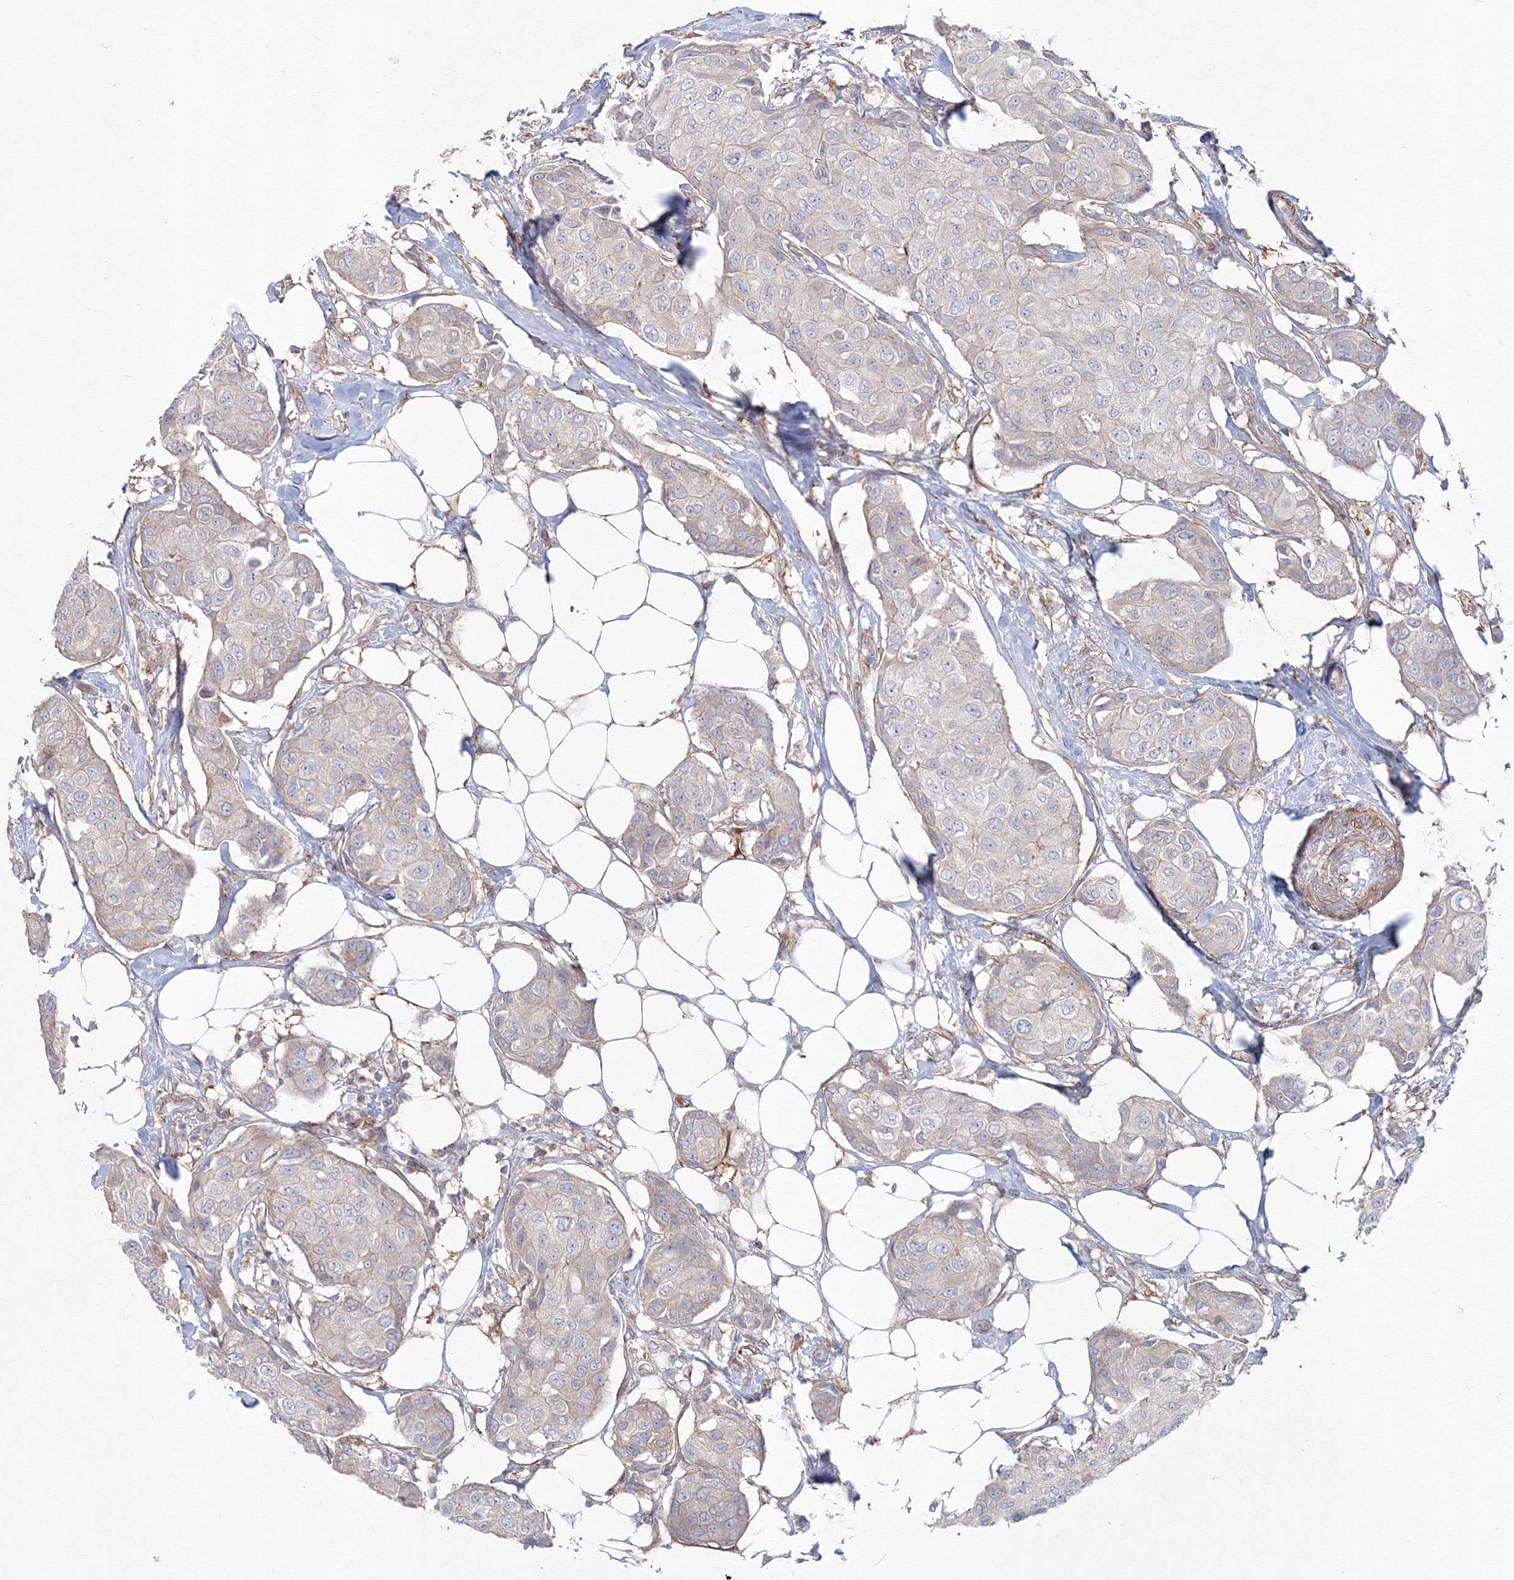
{"staining": {"intensity": "negative", "quantity": "none", "location": "none"}, "tissue": "breast cancer", "cell_type": "Tumor cells", "image_type": "cancer", "snomed": [{"axis": "morphology", "description": "Duct carcinoma"}, {"axis": "topography", "description": "Breast"}], "caption": "This photomicrograph is of breast infiltrating ductal carcinoma stained with immunohistochemistry to label a protein in brown with the nuclei are counter-stained blue. There is no staining in tumor cells.", "gene": "SH3PXD2A", "patient": {"sex": "female", "age": 80}}